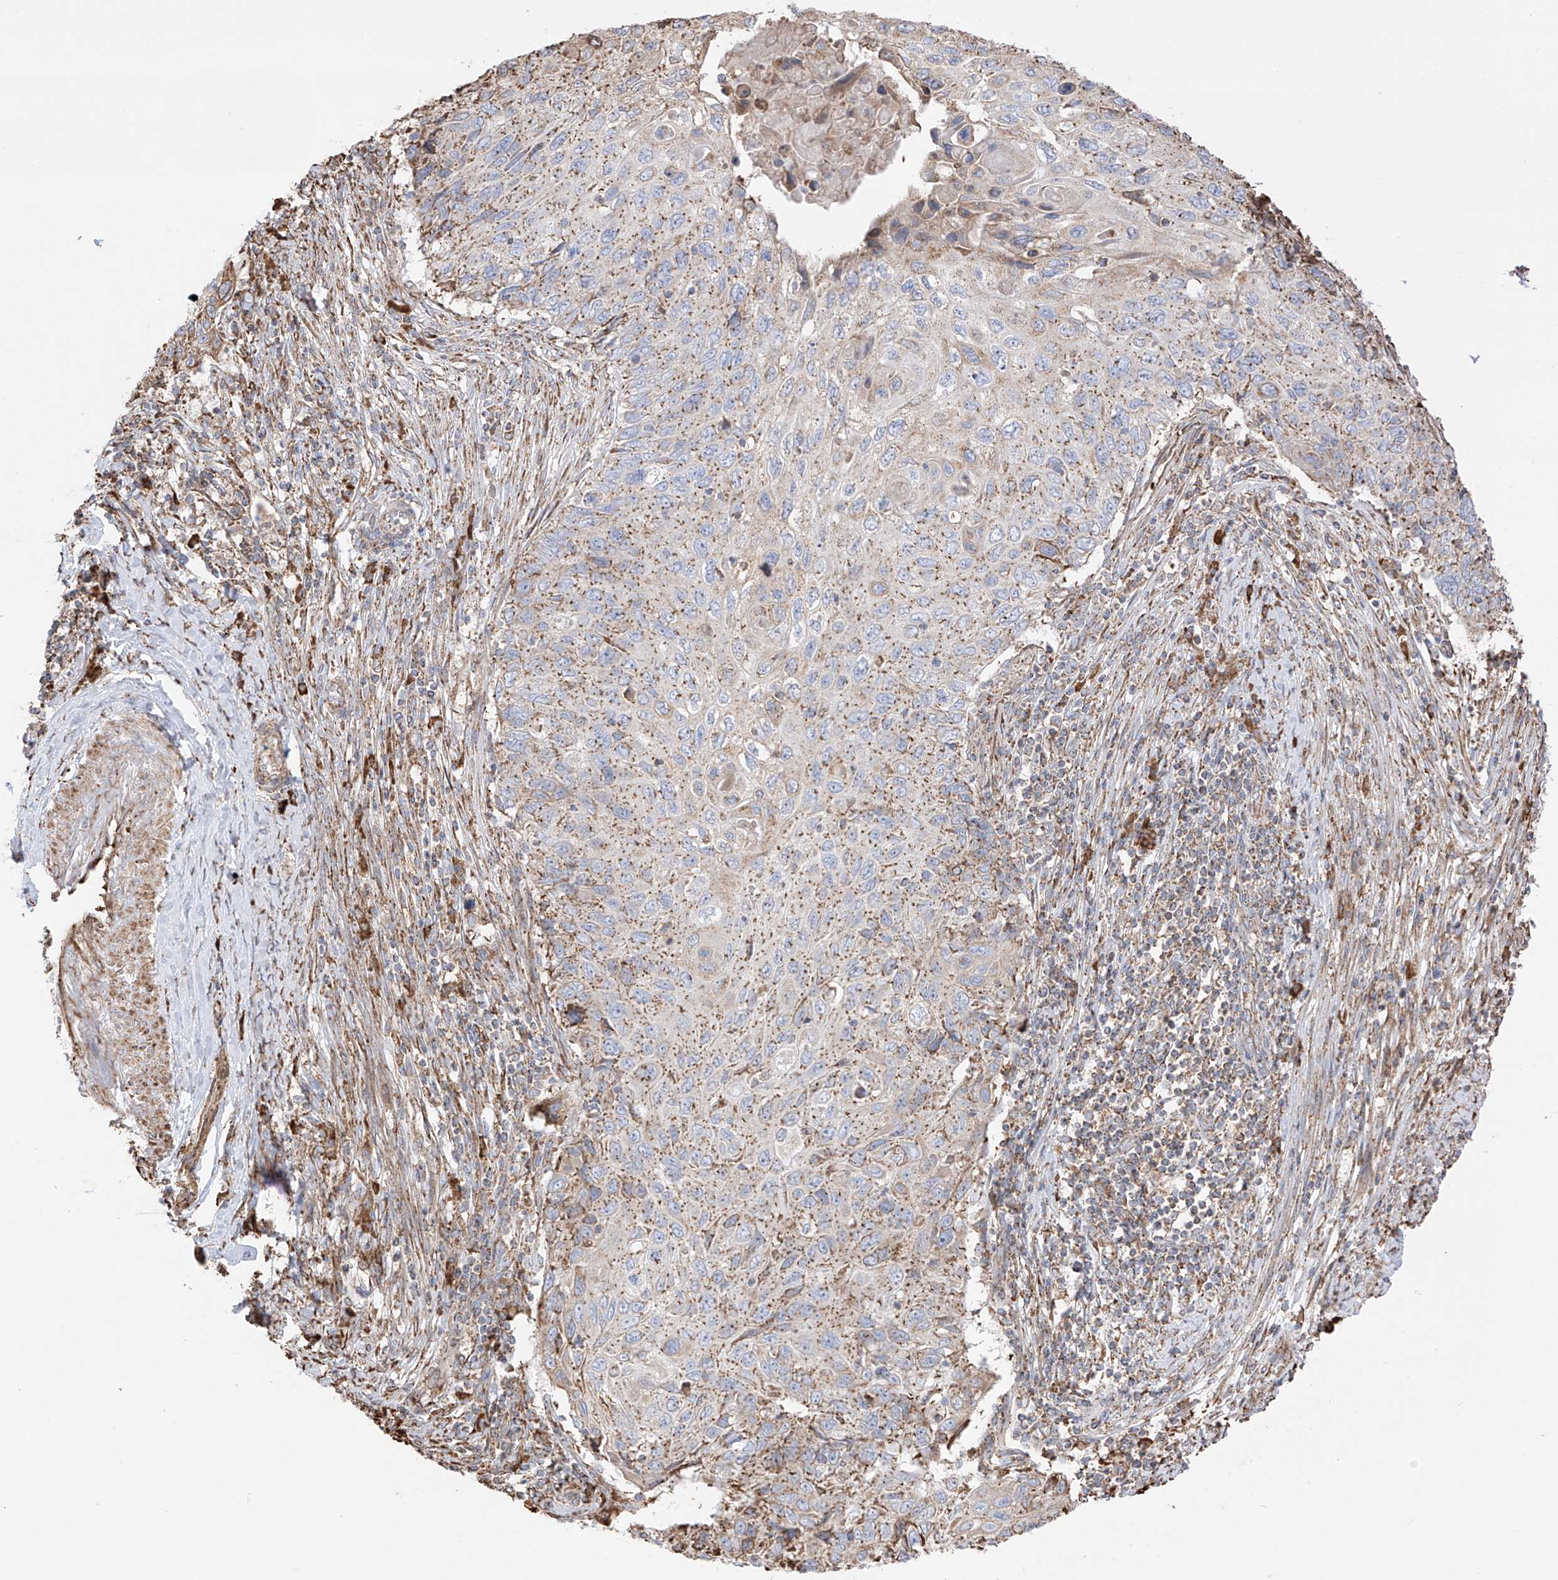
{"staining": {"intensity": "moderate", "quantity": ">75%", "location": "cytoplasmic/membranous"}, "tissue": "cervical cancer", "cell_type": "Tumor cells", "image_type": "cancer", "snomed": [{"axis": "morphology", "description": "Squamous cell carcinoma, NOS"}, {"axis": "topography", "description": "Cervix"}], "caption": "Cervical squamous cell carcinoma stained for a protein (brown) reveals moderate cytoplasmic/membranous positive positivity in approximately >75% of tumor cells.", "gene": "XKR3", "patient": {"sex": "female", "age": 70}}